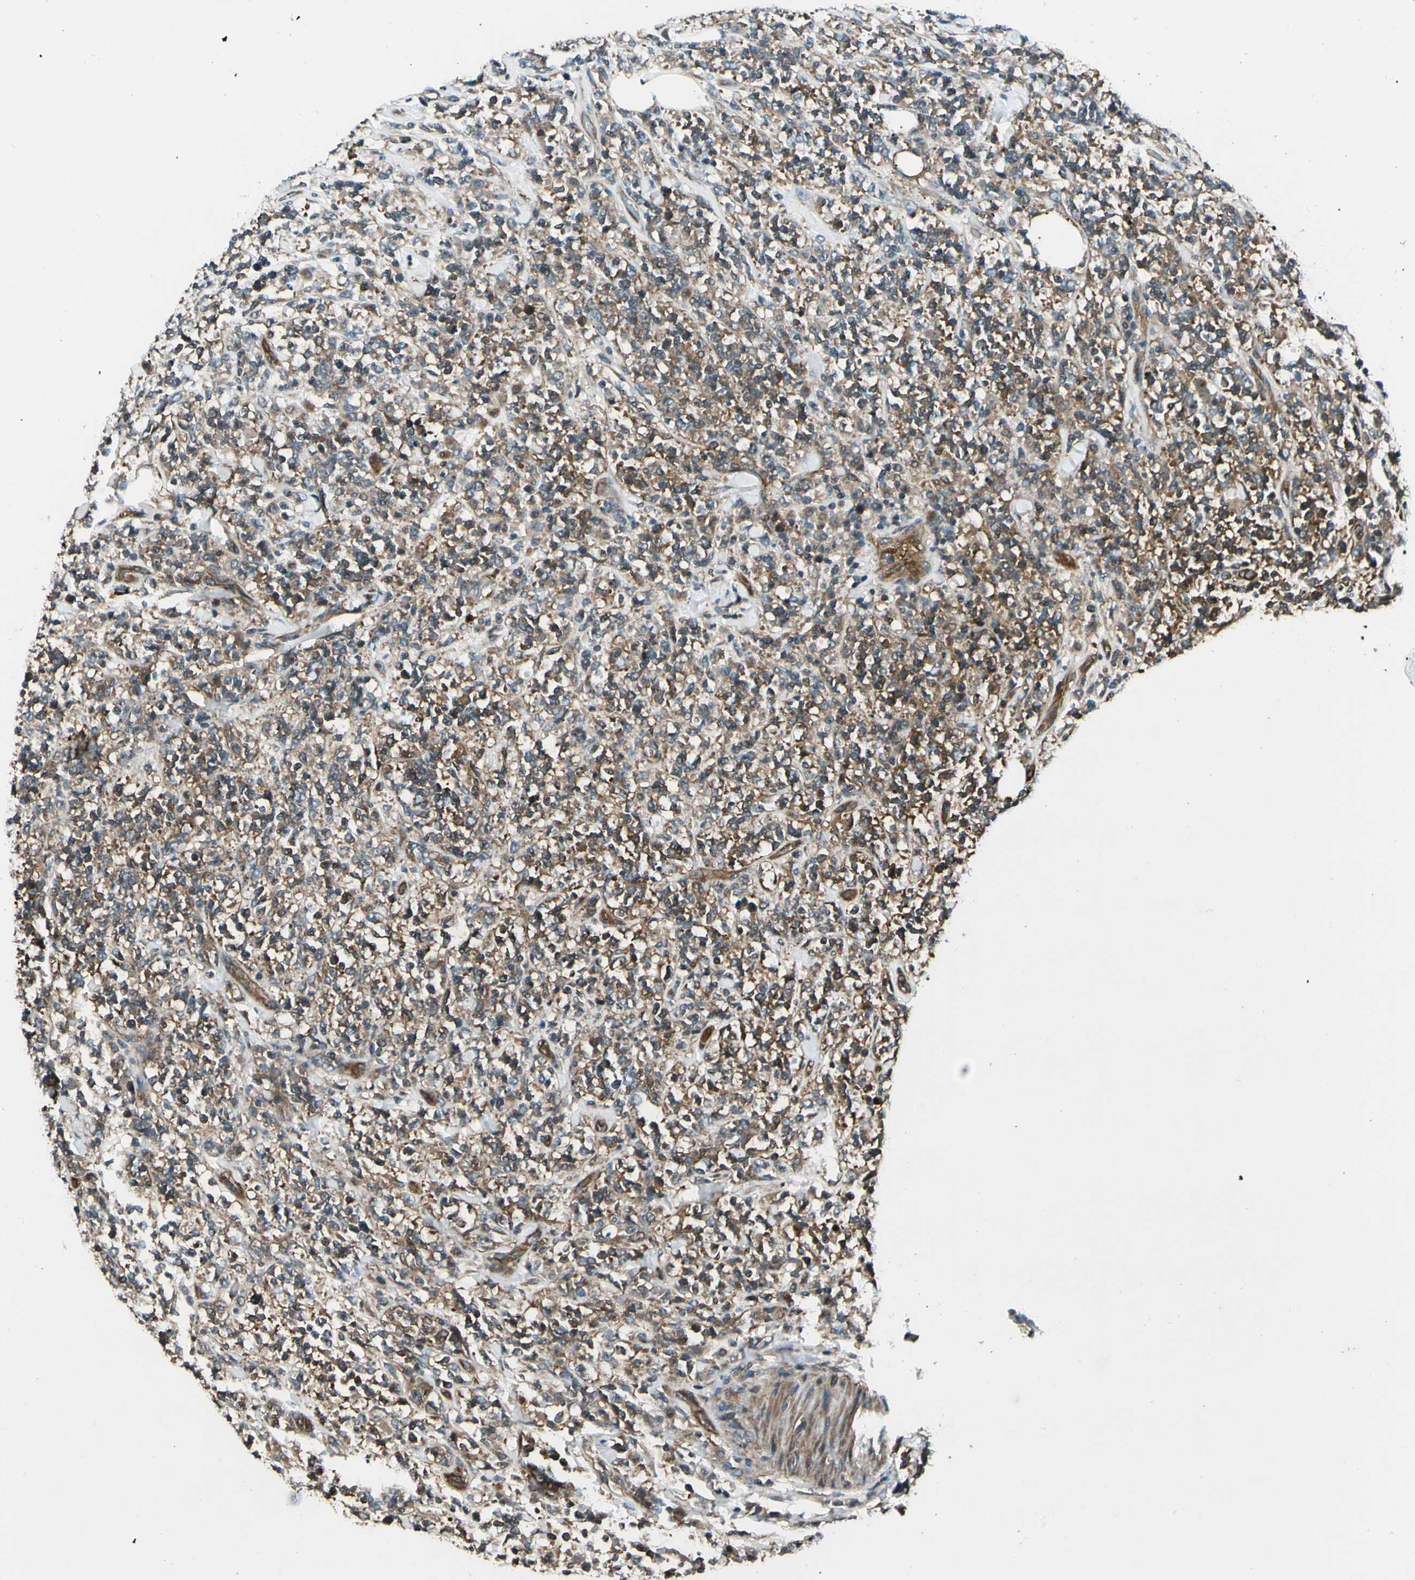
{"staining": {"intensity": "negative", "quantity": "none", "location": "none"}, "tissue": "lymphoma", "cell_type": "Tumor cells", "image_type": "cancer", "snomed": [{"axis": "morphology", "description": "Malignant lymphoma, non-Hodgkin's type, High grade"}, {"axis": "topography", "description": "Soft tissue"}], "caption": "Malignant lymphoma, non-Hodgkin's type (high-grade) was stained to show a protein in brown. There is no significant staining in tumor cells.", "gene": "ROCK2", "patient": {"sex": "male", "age": 18}}